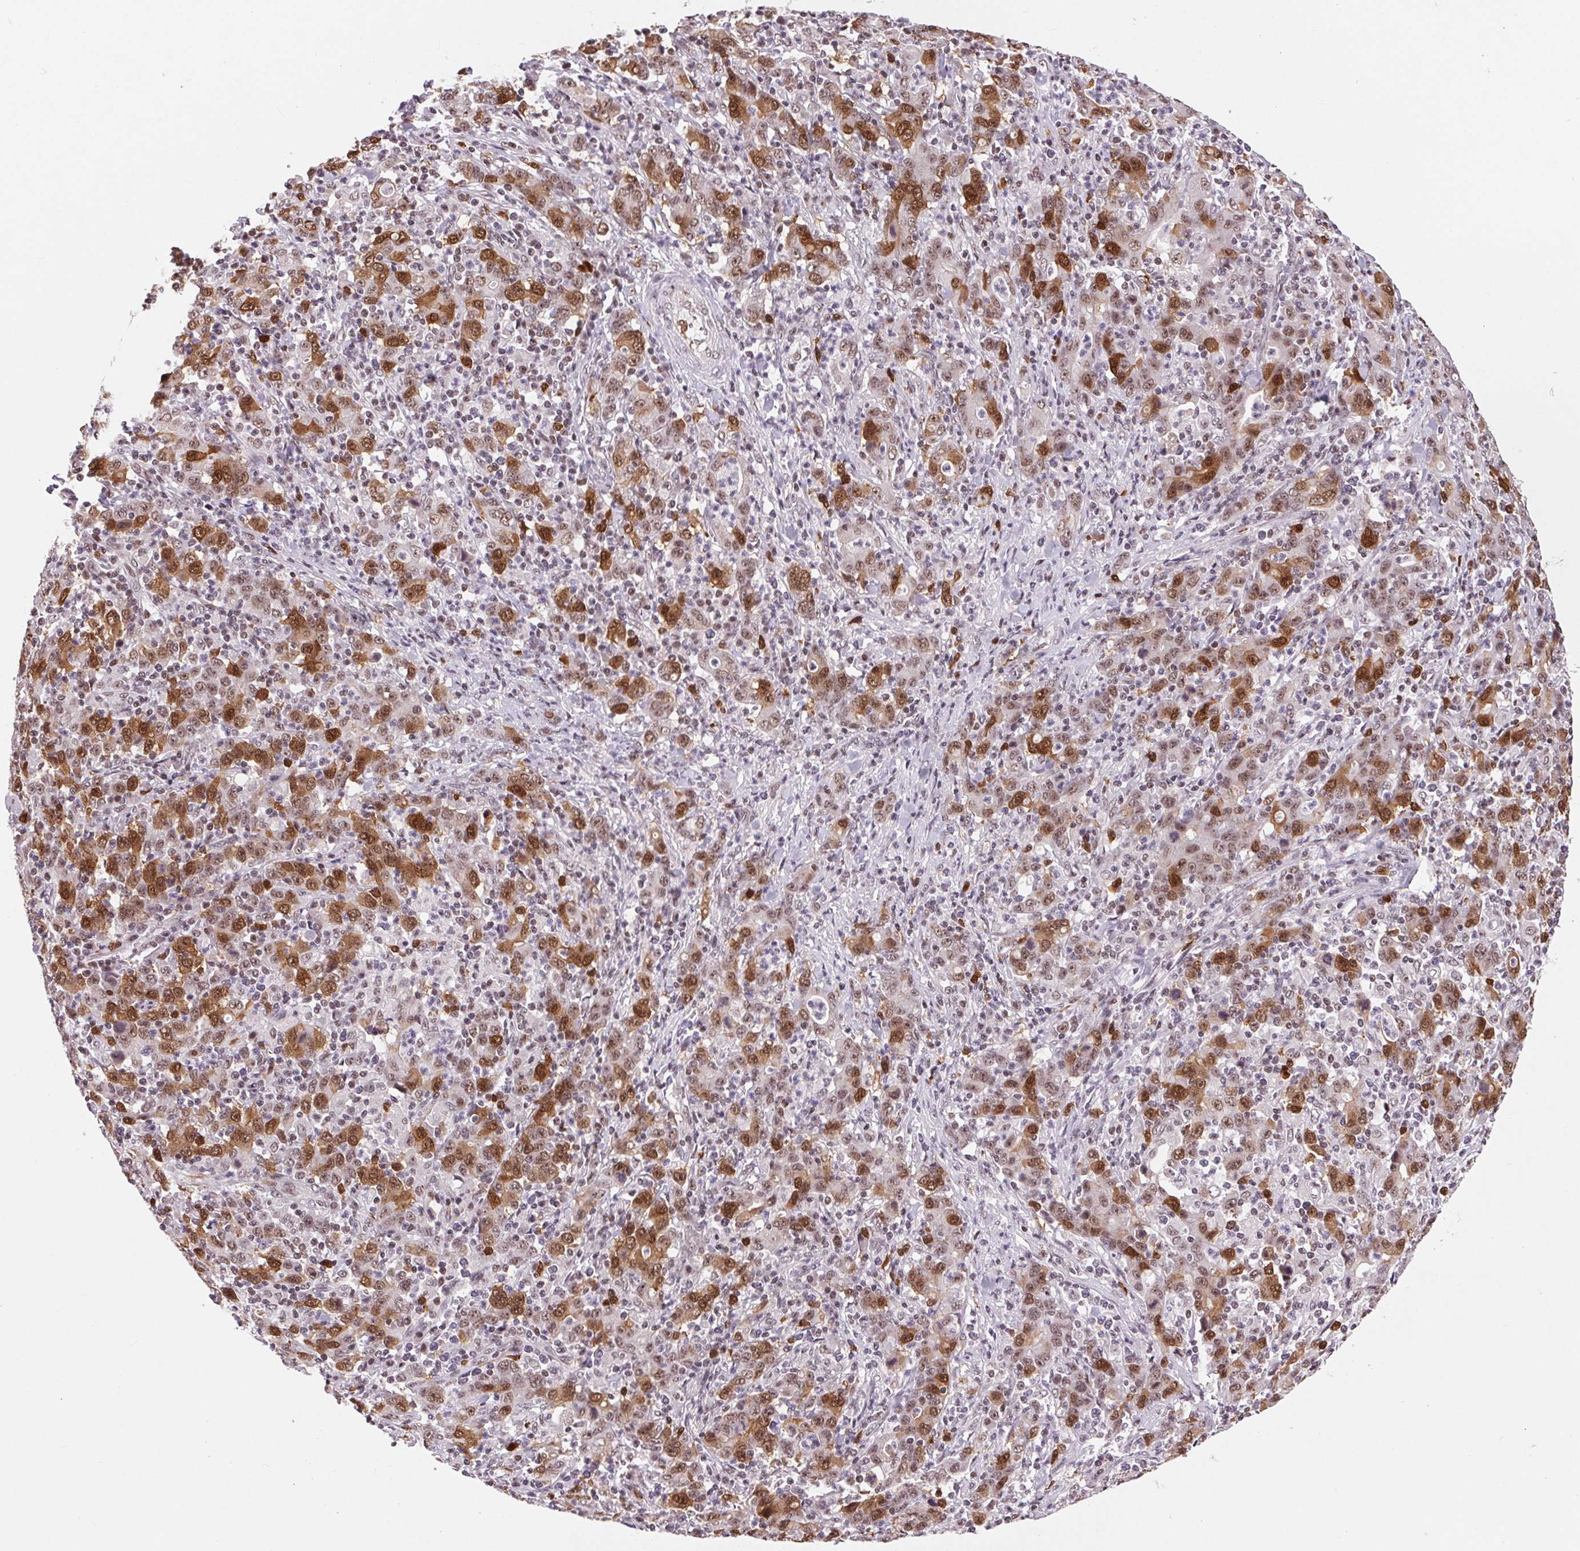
{"staining": {"intensity": "strong", "quantity": ">75%", "location": "cytoplasmic/membranous,nuclear"}, "tissue": "stomach cancer", "cell_type": "Tumor cells", "image_type": "cancer", "snomed": [{"axis": "morphology", "description": "Adenocarcinoma, NOS"}, {"axis": "topography", "description": "Stomach, upper"}], "caption": "Tumor cells reveal high levels of strong cytoplasmic/membranous and nuclear staining in about >75% of cells in human stomach cancer (adenocarcinoma).", "gene": "CD2BP2", "patient": {"sex": "male", "age": 69}}